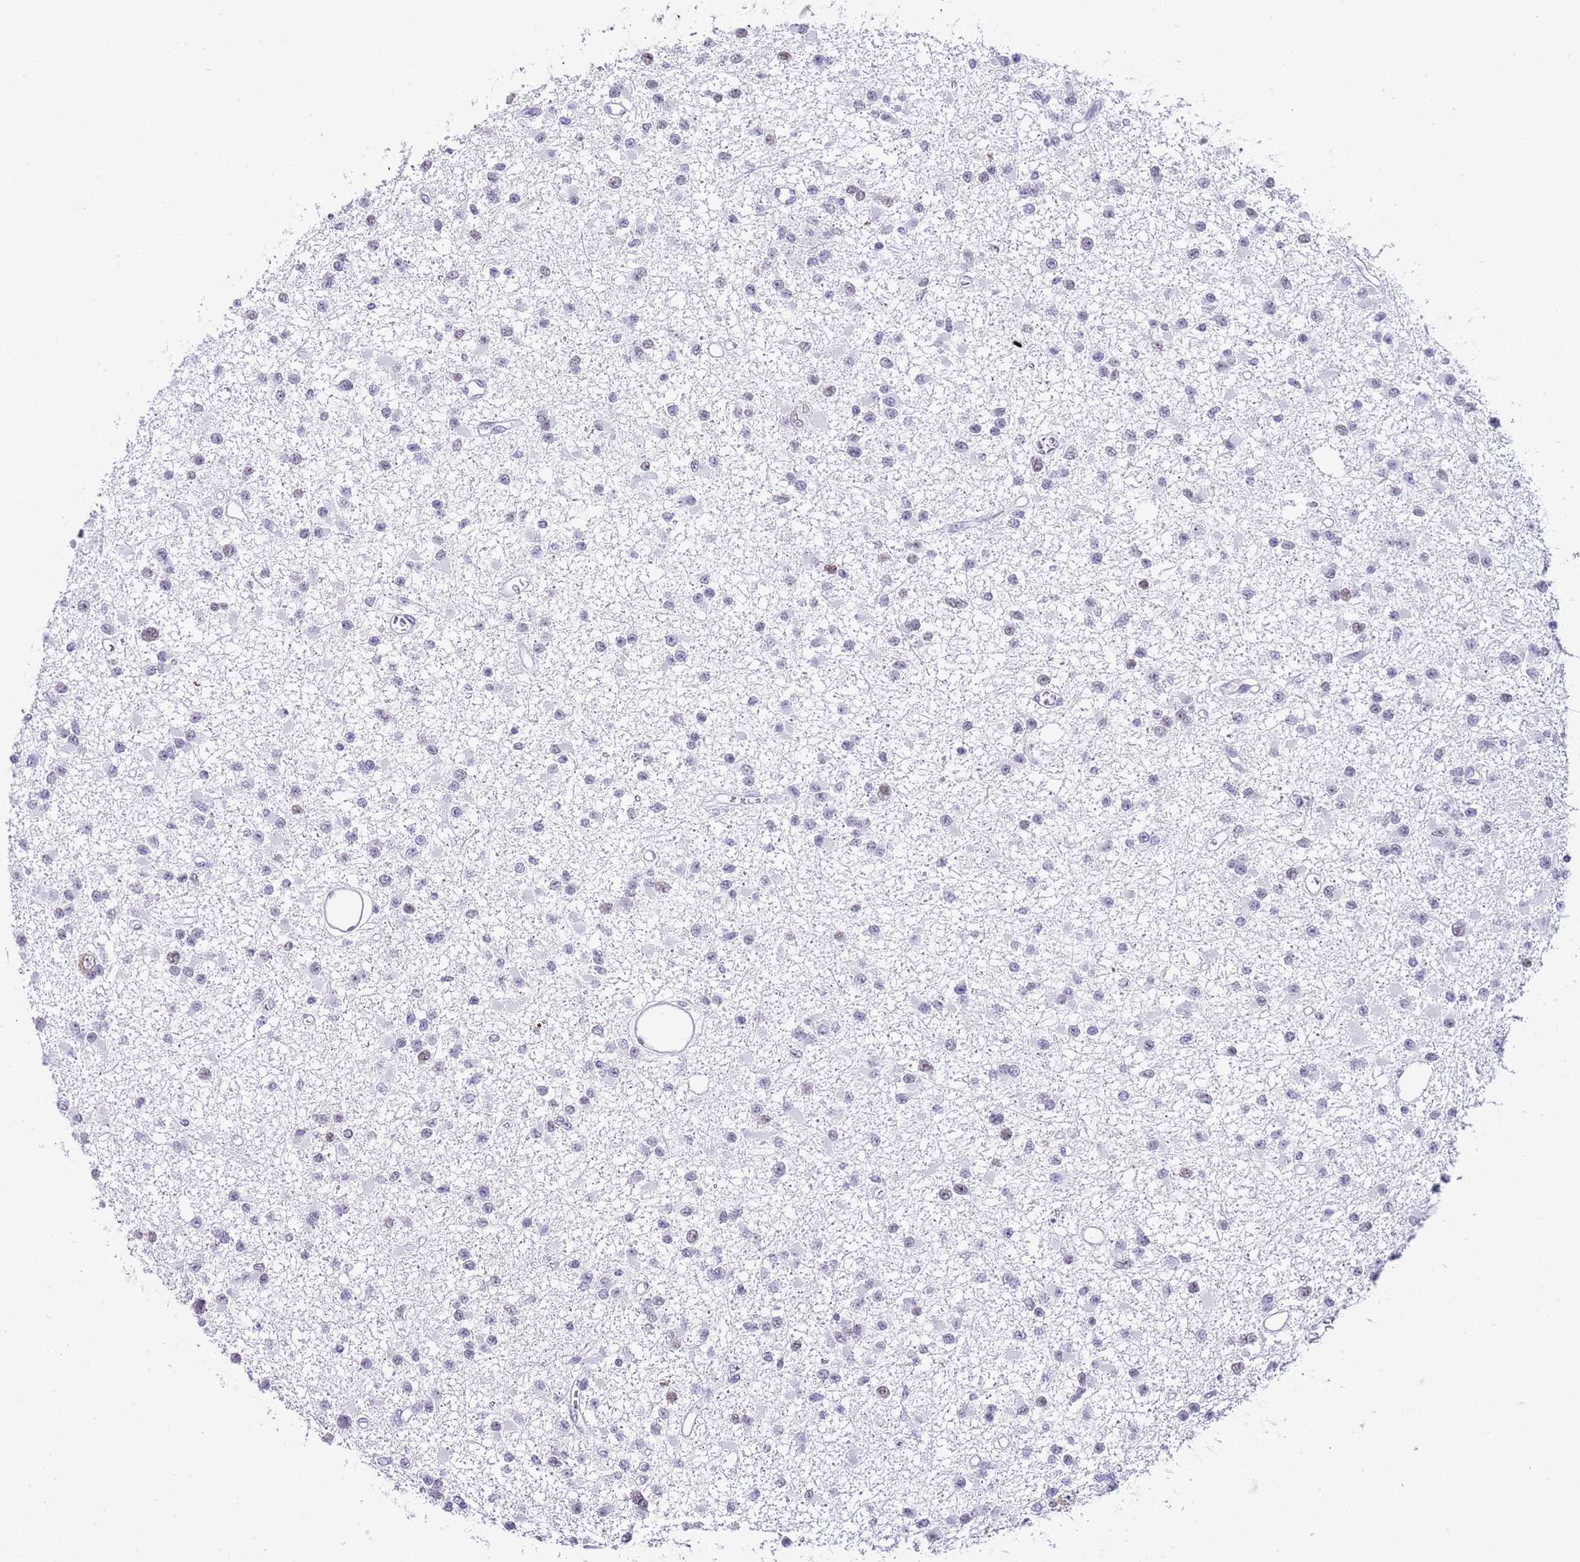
{"staining": {"intensity": "negative", "quantity": "none", "location": "none"}, "tissue": "glioma", "cell_type": "Tumor cells", "image_type": "cancer", "snomed": [{"axis": "morphology", "description": "Glioma, malignant, Low grade"}, {"axis": "topography", "description": "Brain"}], "caption": "Protein analysis of glioma reveals no significant positivity in tumor cells.", "gene": "NOP56", "patient": {"sex": "female", "age": 22}}